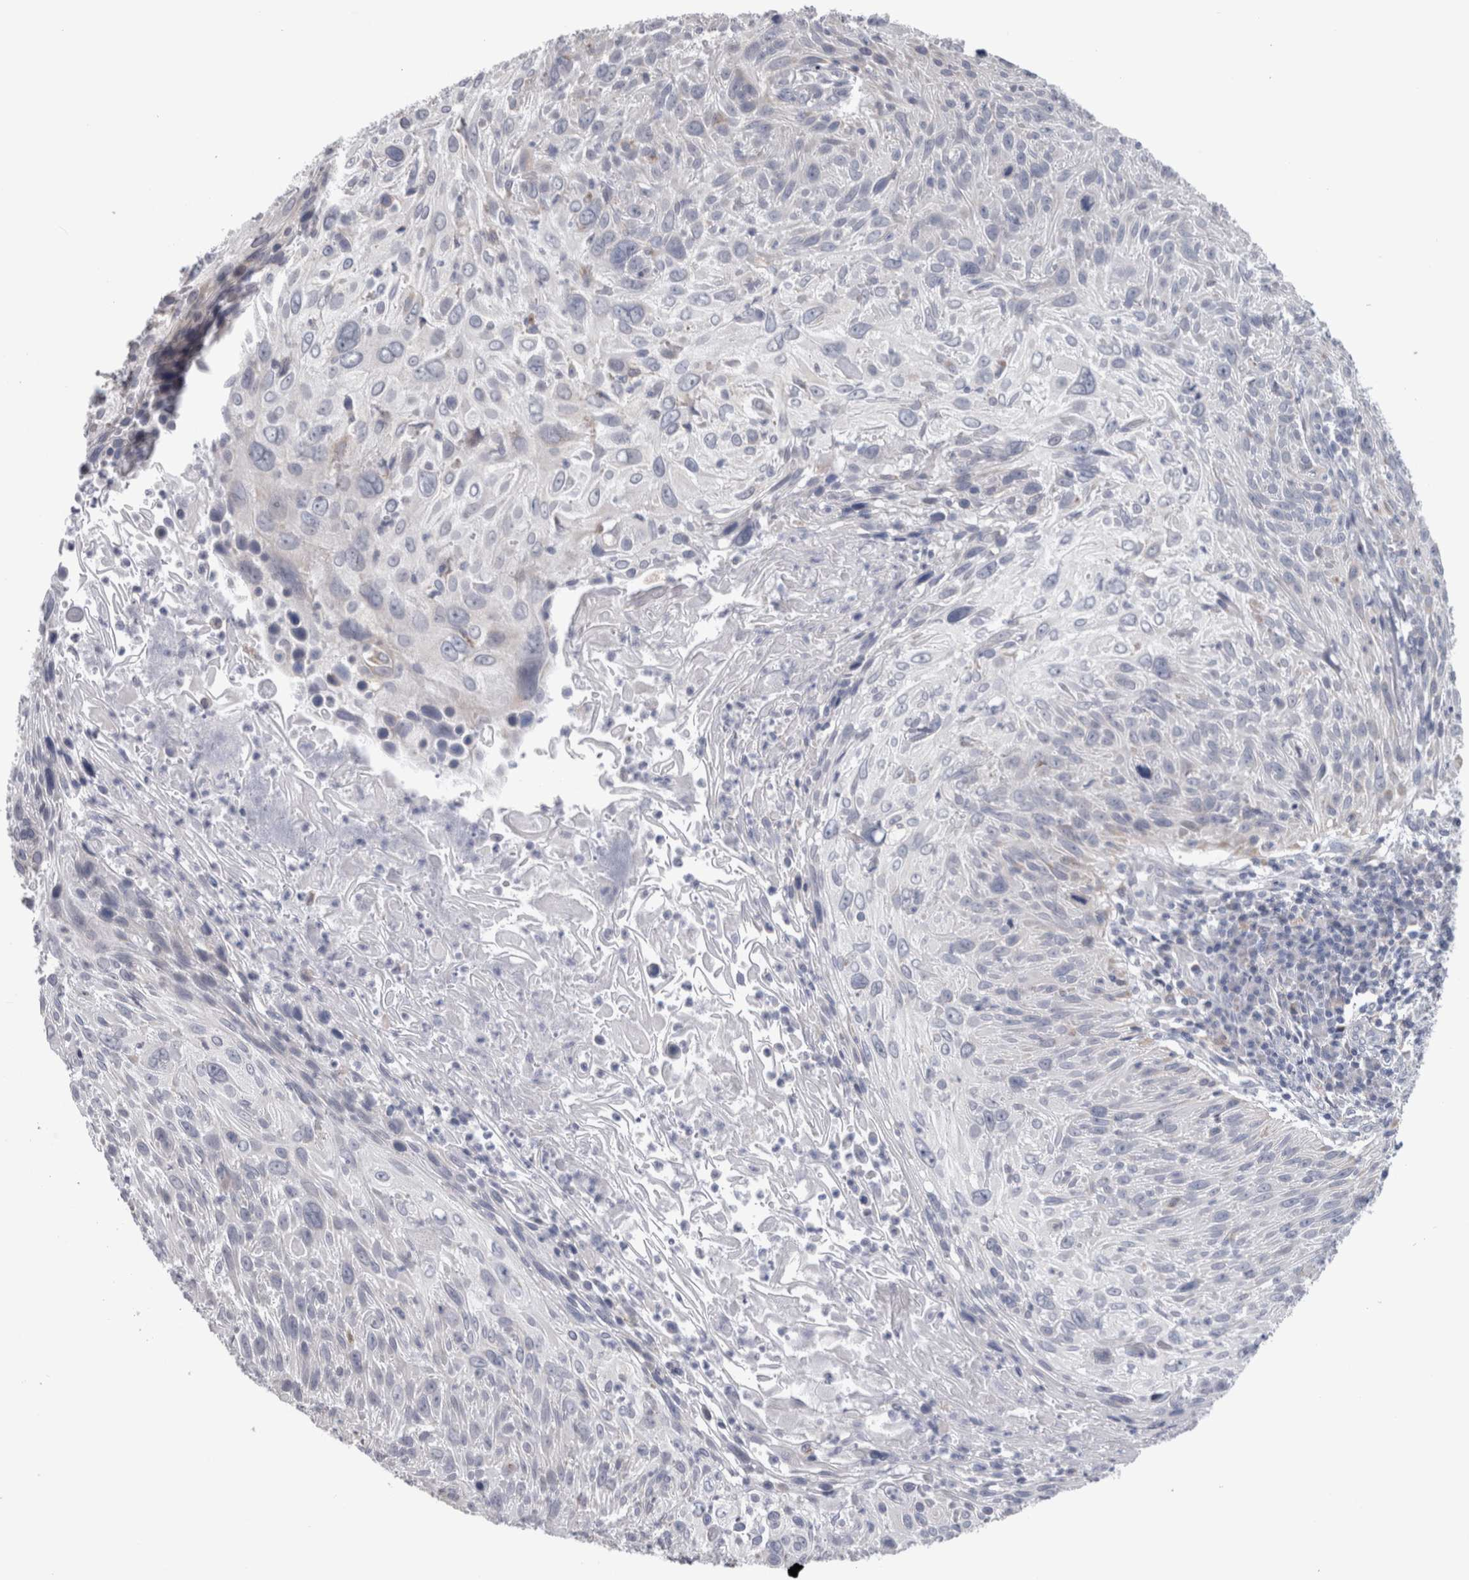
{"staining": {"intensity": "negative", "quantity": "none", "location": "none"}, "tissue": "cervical cancer", "cell_type": "Tumor cells", "image_type": "cancer", "snomed": [{"axis": "morphology", "description": "Squamous cell carcinoma, NOS"}, {"axis": "topography", "description": "Cervix"}], "caption": "Immunohistochemistry (IHC) photomicrograph of neoplastic tissue: human cervical cancer stained with DAB (3,3'-diaminobenzidine) reveals no significant protein staining in tumor cells.", "gene": "GDAP1", "patient": {"sex": "female", "age": 51}}